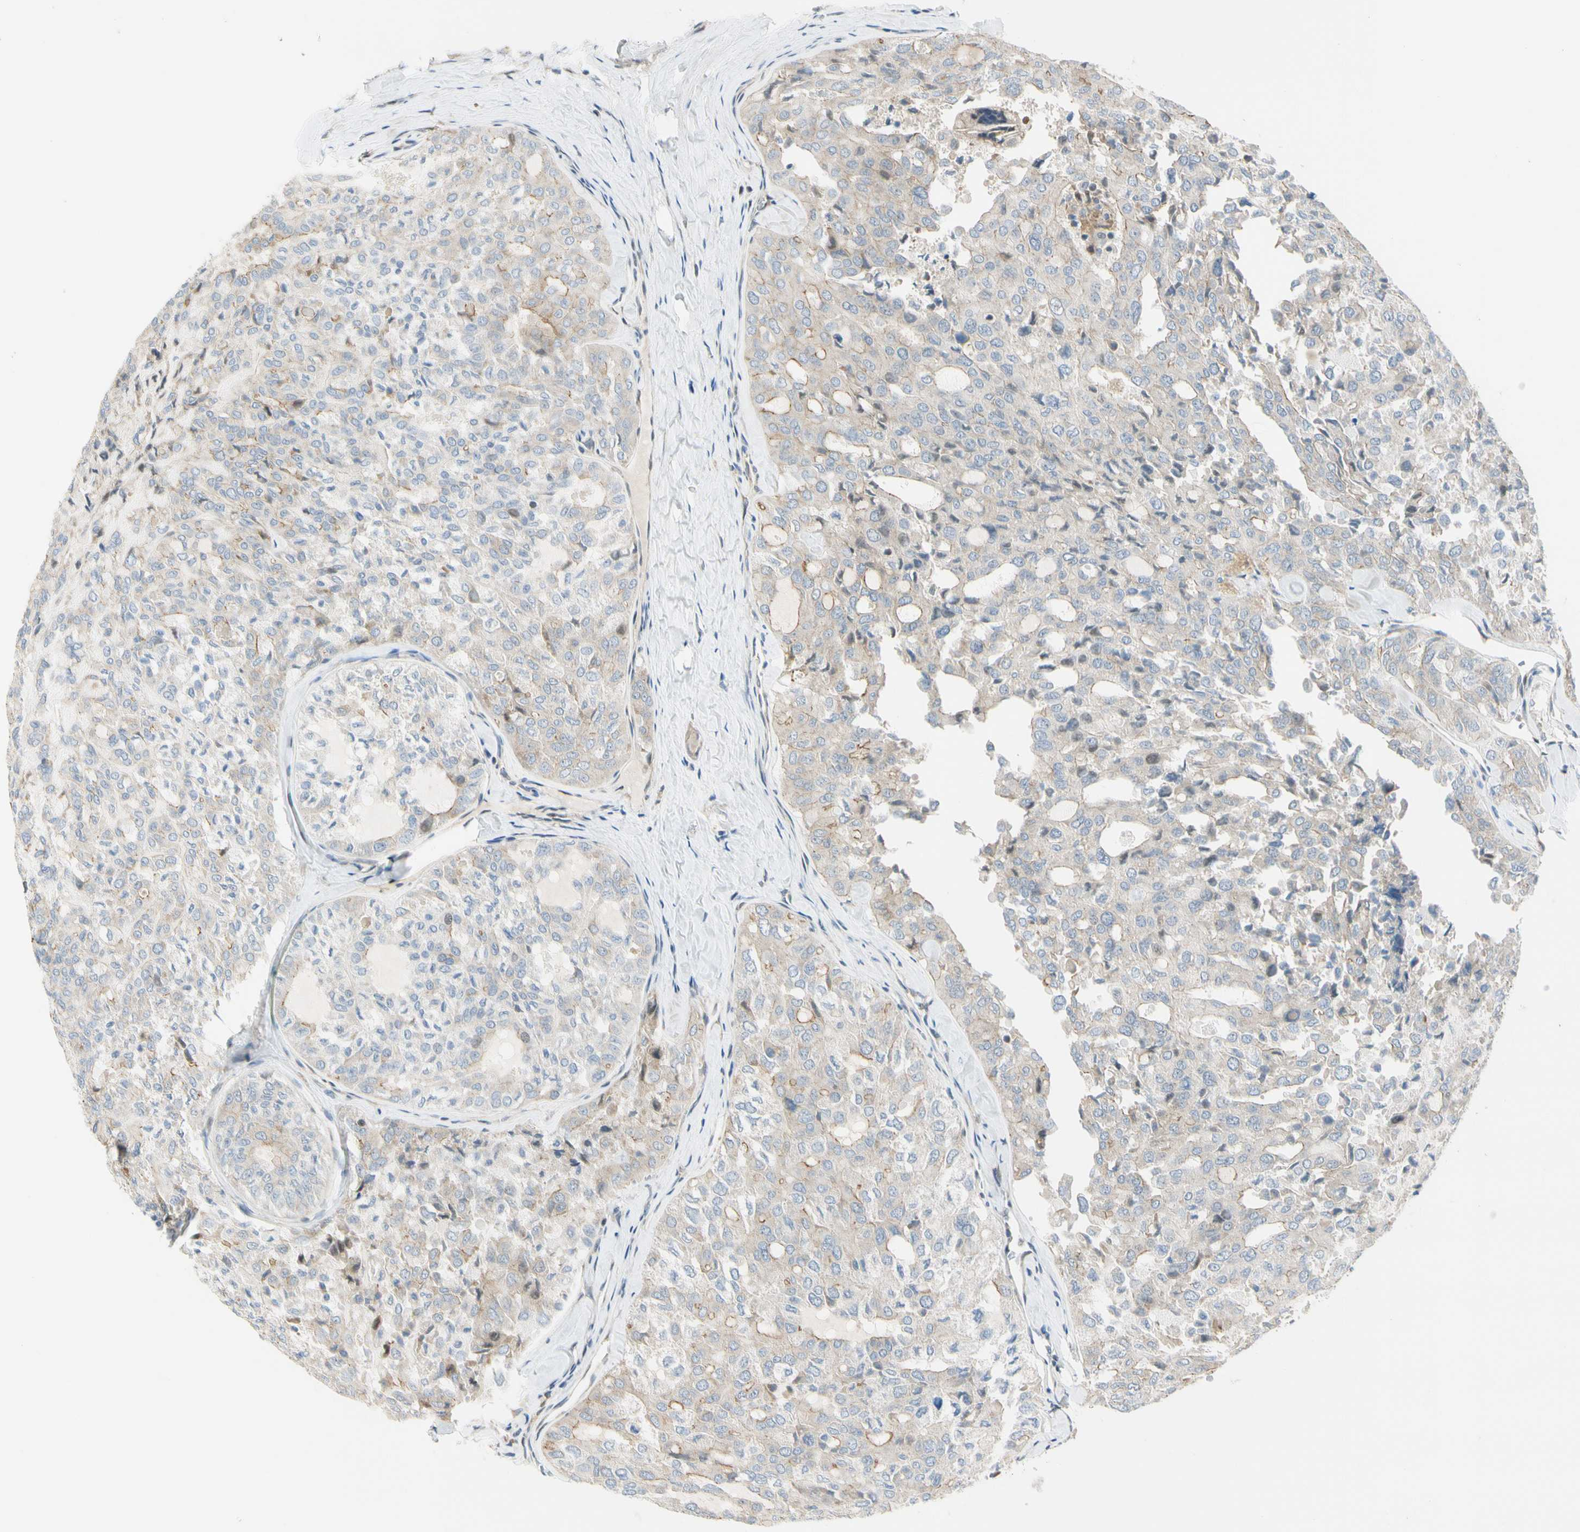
{"staining": {"intensity": "weak", "quantity": "25%-75%", "location": "cytoplasmic/membranous"}, "tissue": "thyroid cancer", "cell_type": "Tumor cells", "image_type": "cancer", "snomed": [{"axis": "morphology", "description": "Follicular adenoma carcinoma, NOS"}, {"axis": "topography", "description": "Thyroid gland"}], "caption": "IHC (DAB) staining of human thyroid cancer (follicular adenoma carcinoma) demonstrates weak cytoplasmic/membranous protein positivity in approximately 25%-75% of tumor cells. Nuclei are stained in blue.", "gene": "NPDC1", "patient": {"sex": "male", "age": 75}}